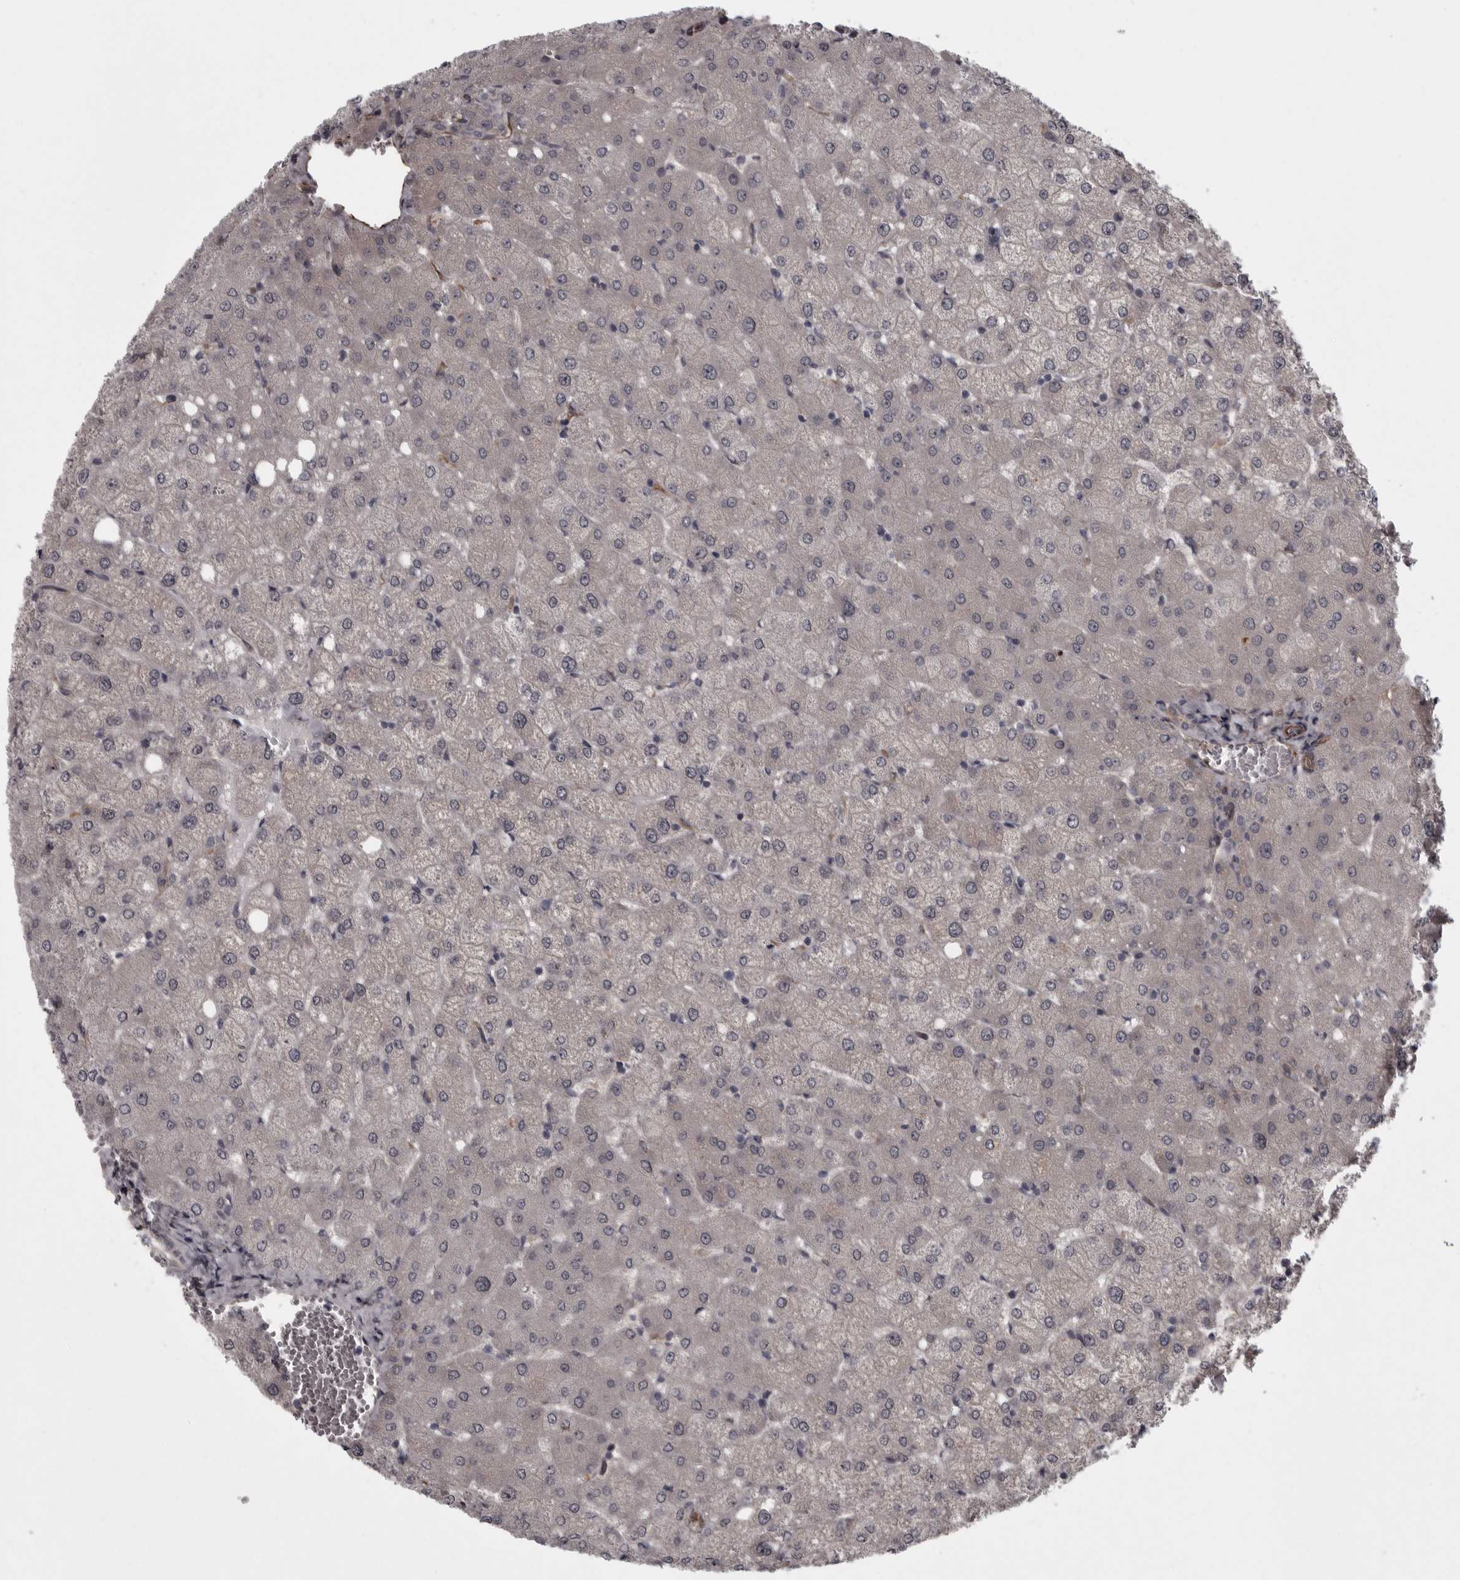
{"staining": {"intensity": "negative", "quantity": "none", "location": "none"}, "tissue": "liver", "cell_type": "Cholangiocytes", "image_type": "normal", "snomed": [{"axis": "morphology", "description": "Normal tissue, NOS"}, {"axis": "topography", "description": "Liver"}], "caption": "IHC micrograph of benign human liver stained for a protein (brown), which demonstrates no expression in cholangiocytes.", "gene": "FAAP100", "patient": {"sex": "female", "age": 54}}